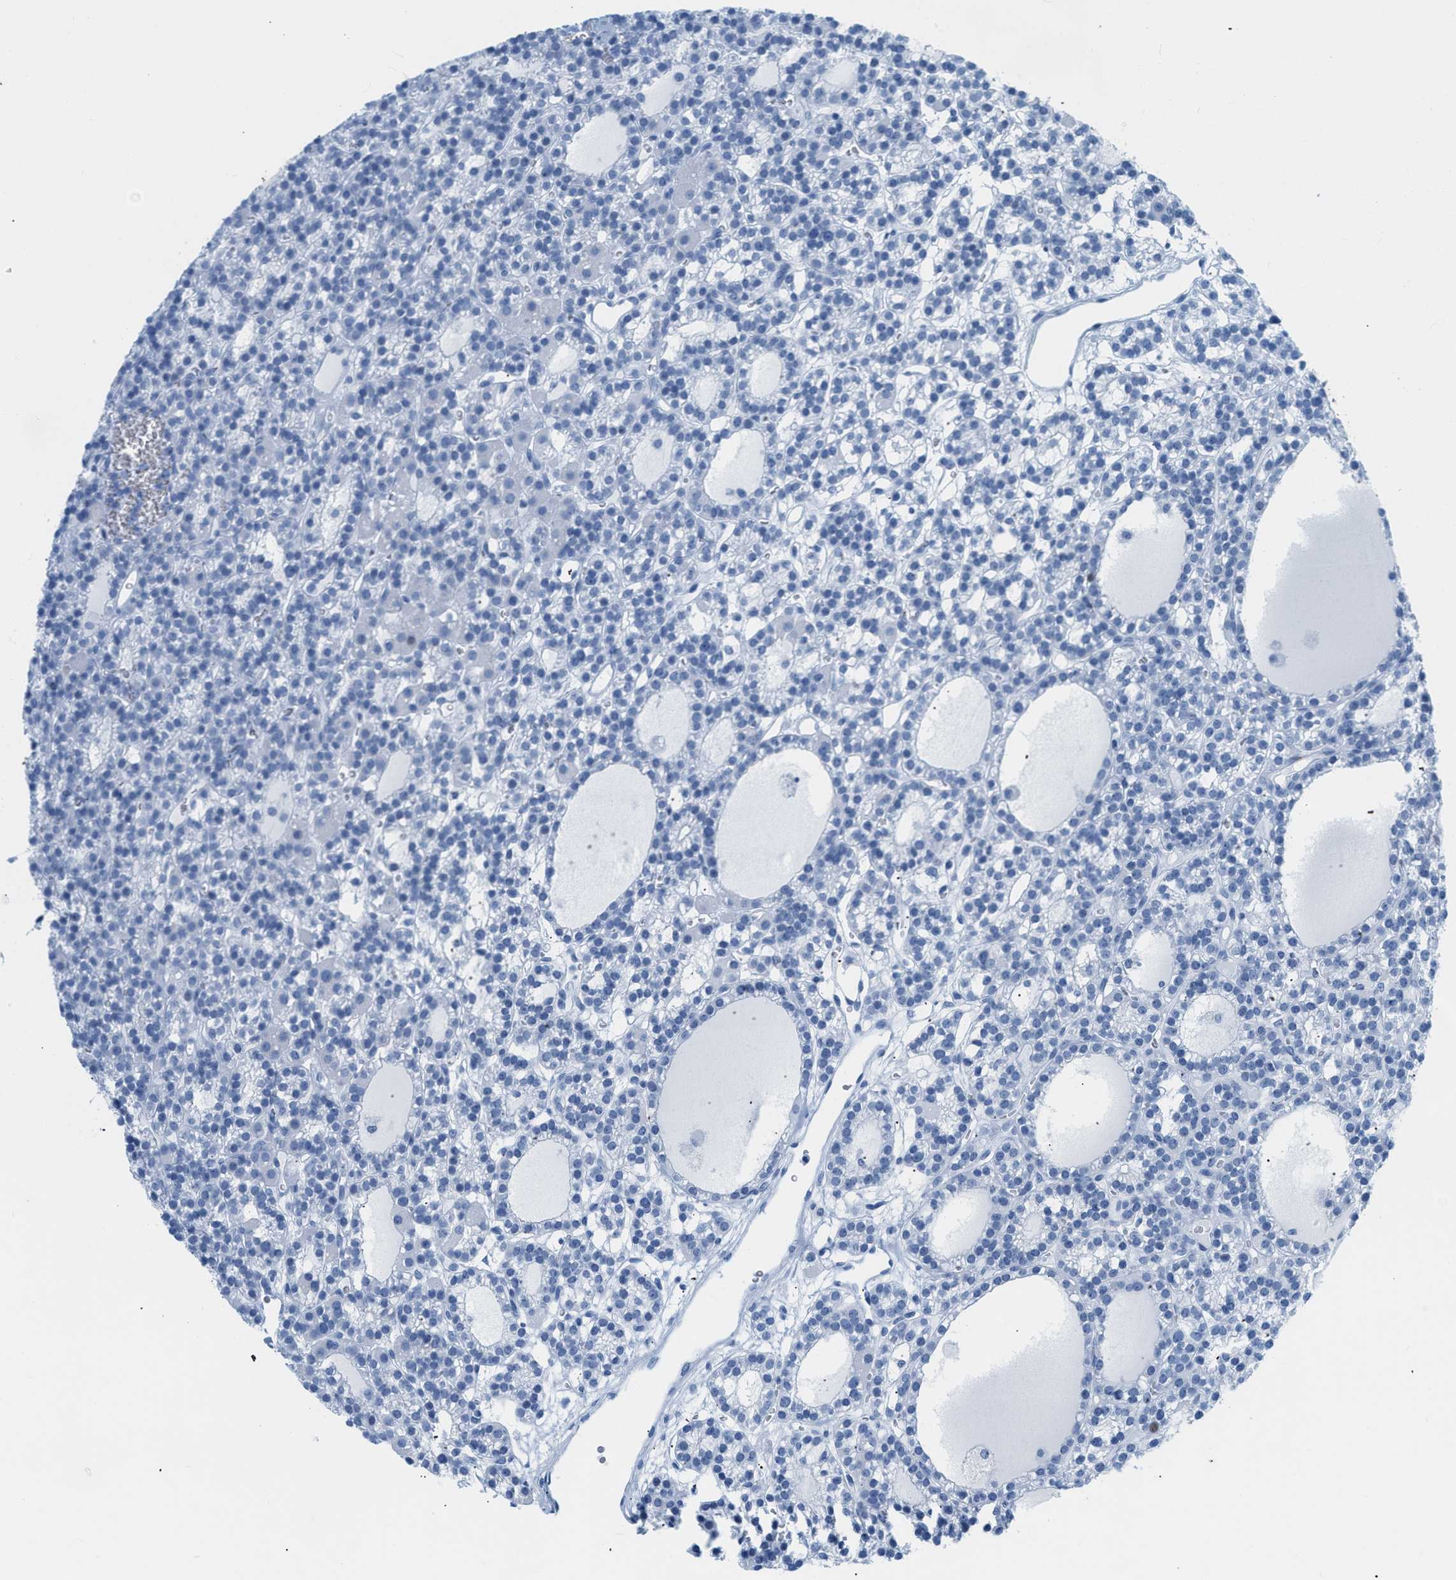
{"staining": {"intensity": "negative", "quantity": "none", "location": "none"}, "tissue": "parathyroid gland", "cell_type": "Glandular cells", "image_type": "normal", "snomed": [{"axis": "morphology", "description": "Normal tissue, NOS"}, {"axis": "morphology", "description": "Adenoma, NOS"}, {"axis": "topography", "description": "Parathyroid gland"}], "caption": "High magnification brightfield microscopy of unremarkable parathyroid gland stained with DAB (3,3'-diaminobenzidine) (brown) and counterstained with hematoxylin (blue): glandular cells show no significant expression. (Immunohistochemistry, brightfield microscopy, high magnification).", "gene": "DES", "patient": {"sex": "female", "age": 58}}